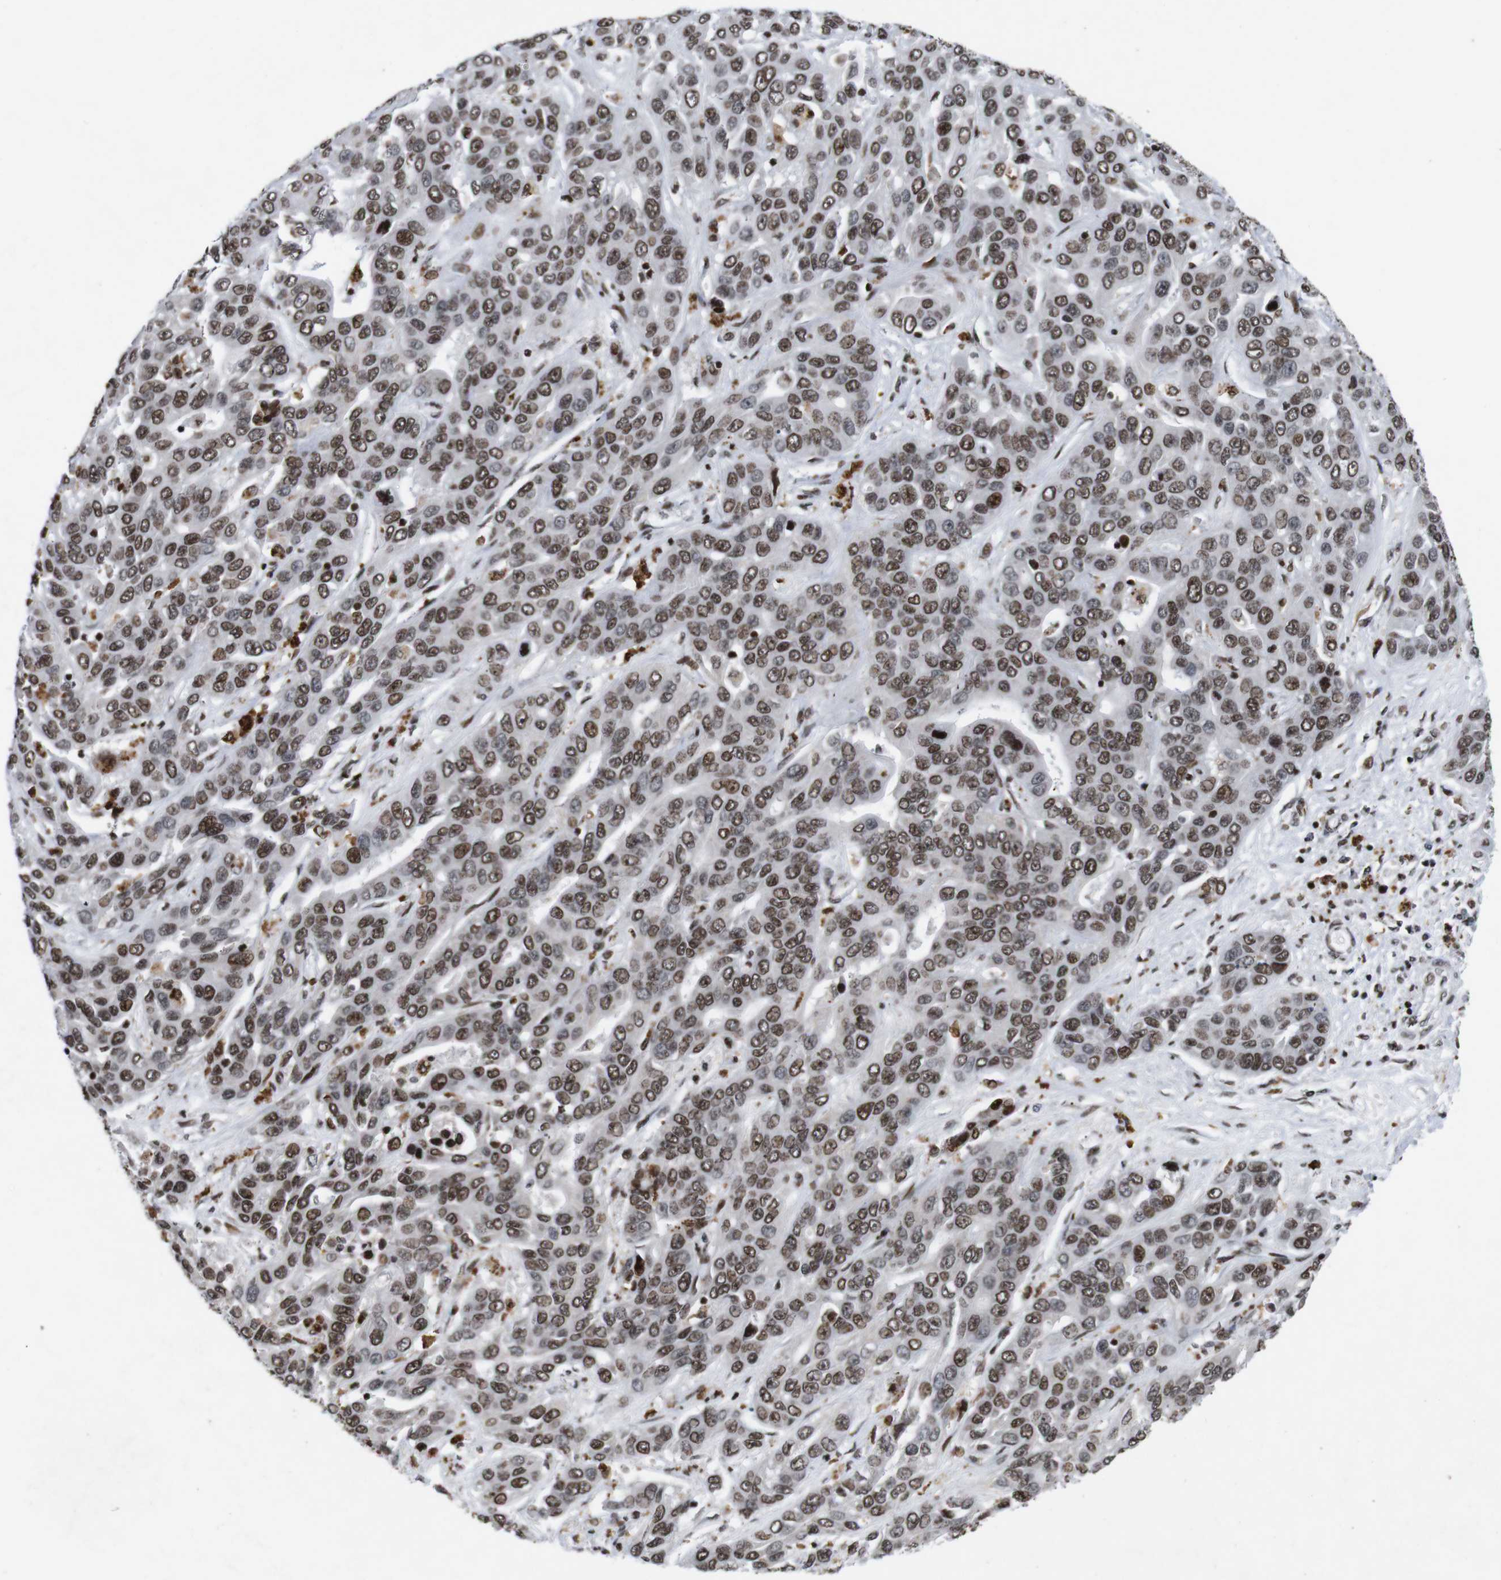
{"staining": {"intensity": "moderate", "quantity": ">75%", "location": "nuclear"}, "tissue": "liver cancer", "cell_type": "Tumor cells", "image_type": "cancer", "snomed": [{"axis": "morphology", "description": "Cholangiocarcinoma"}, {"axis": "topography", "description": "Liver"}], "caption": "Immunohistochemical staining of human liver cancer exhibits medium levels of moderate nuclear positivity in approximately >75% of tumor cells. Immunohistochemistry stains the protein in brown and the nuclei are stained blue.", "gene": "MAGEH1", "patient": {"sex": "female", "age": 52}}